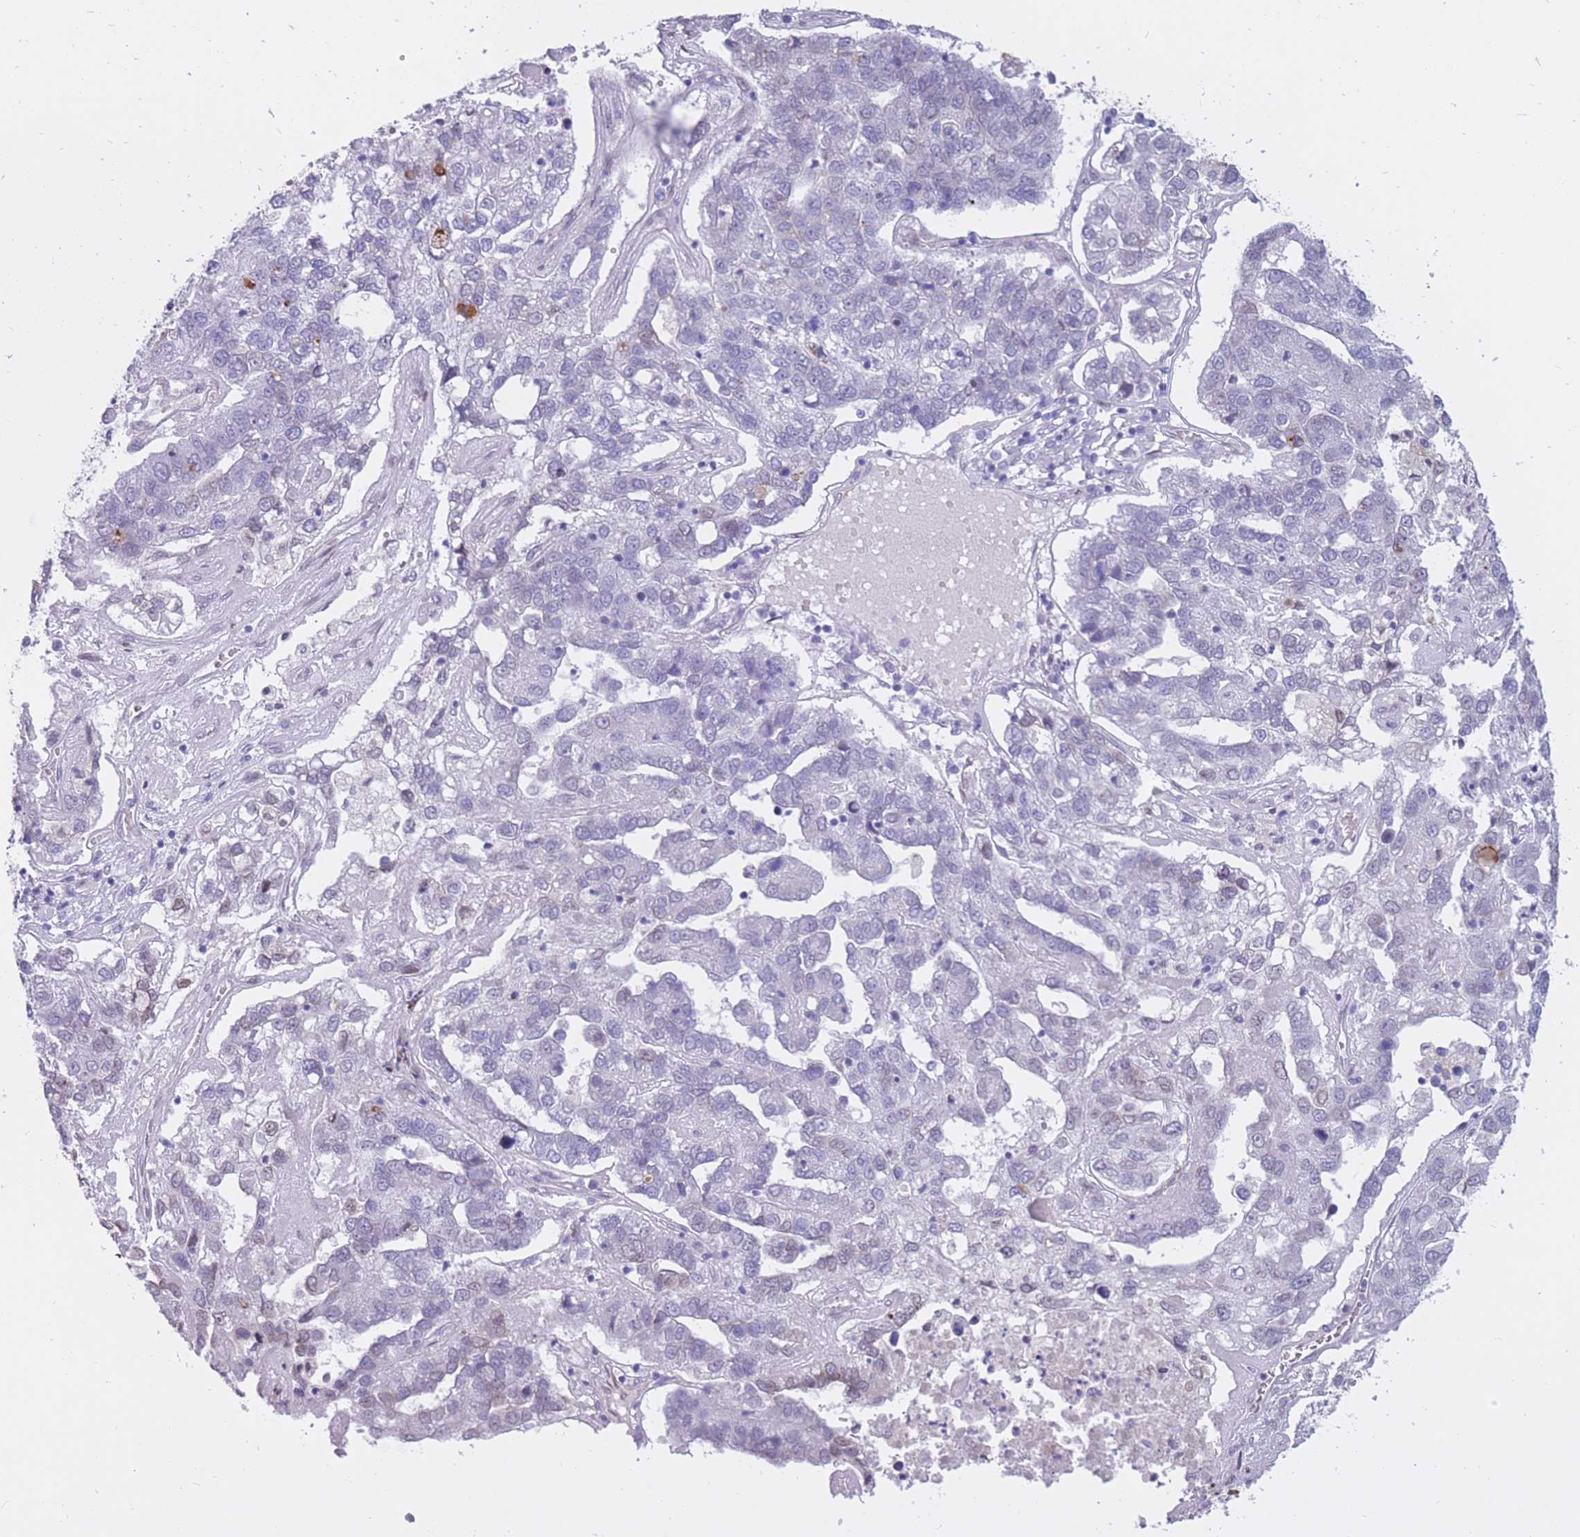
{"staining": {"intensity": "negative", "quantity": "none", "location": "none"}, "tissue": "pancreatic cancer", "cell_type": "Tumor cells", "image_type": "cancer", "snomed": [{"axis": "morphology", "description": "Adenocarcinoma, NOS"}, {"axis": "topography", "description": "Pancreas"}], "caption": "IHC image of pancreatic adenocarcinoma stained for a protein (brown), which demonstrates no expression in tumor cells.", "gene": "HOOK2", "patient": {"sex": "female", "age": 61}}